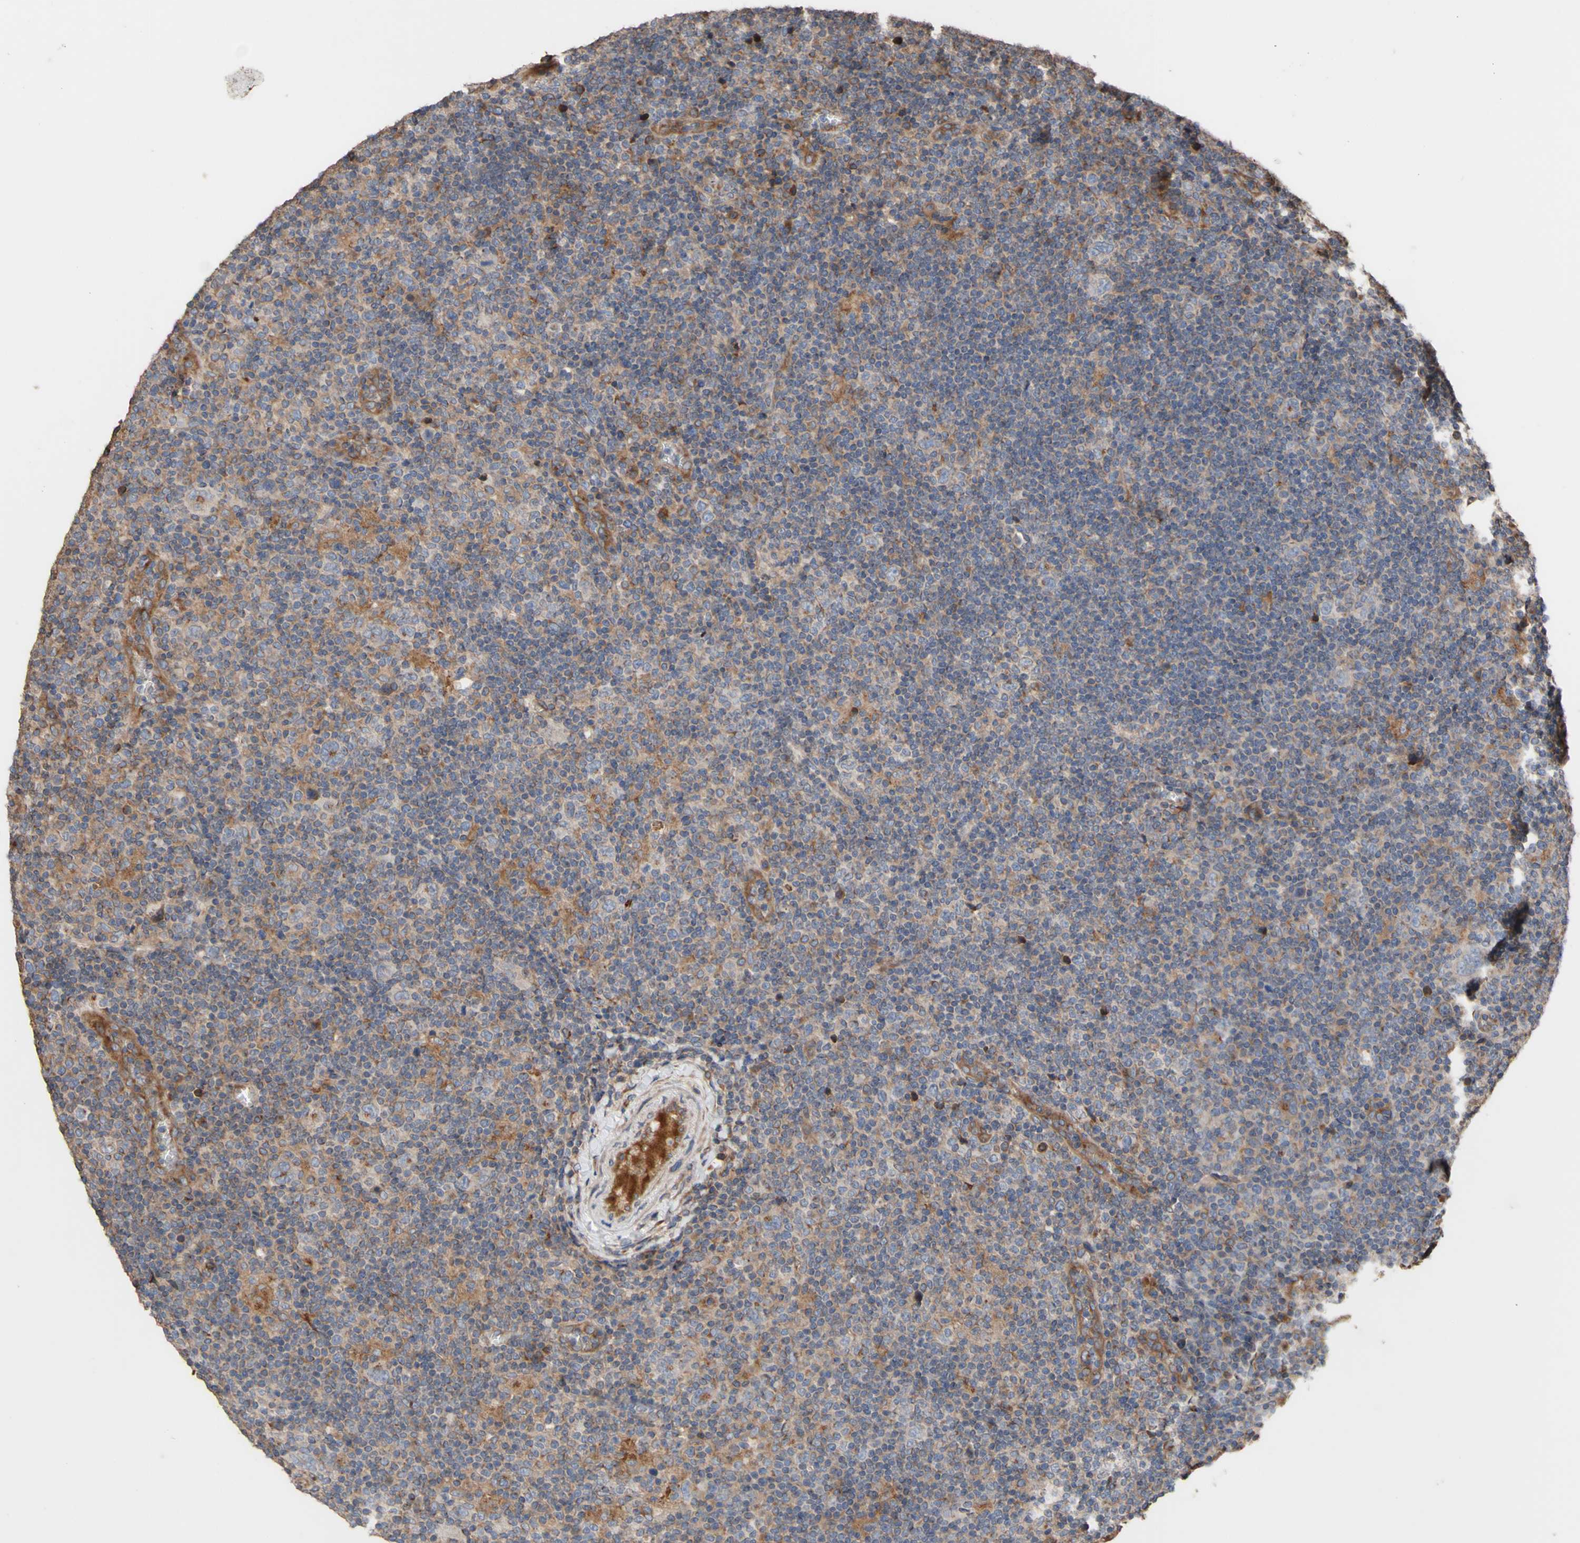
{"staining": {"intensity": "moderate", "quantity": "<25%", "location": "cytoplasmic/membranous"}, "tissue": "lymphoma", "cell_type": "Tumor cells", "image_type": "cancer", "snomed": [{"axis": "morphology", "description": "Hodgkin's disease, NOS"}, {"axis": "topography", "description": "Lymph node"}], "caption": "This is an image of immunohistochemistry (IHC) staining of lymphoma, which shows moderate expression in the cytoplasmic/membranous of tumor cells.", "gene": "NECTIN3", "patient": {"sex": "female", "age": 57}}